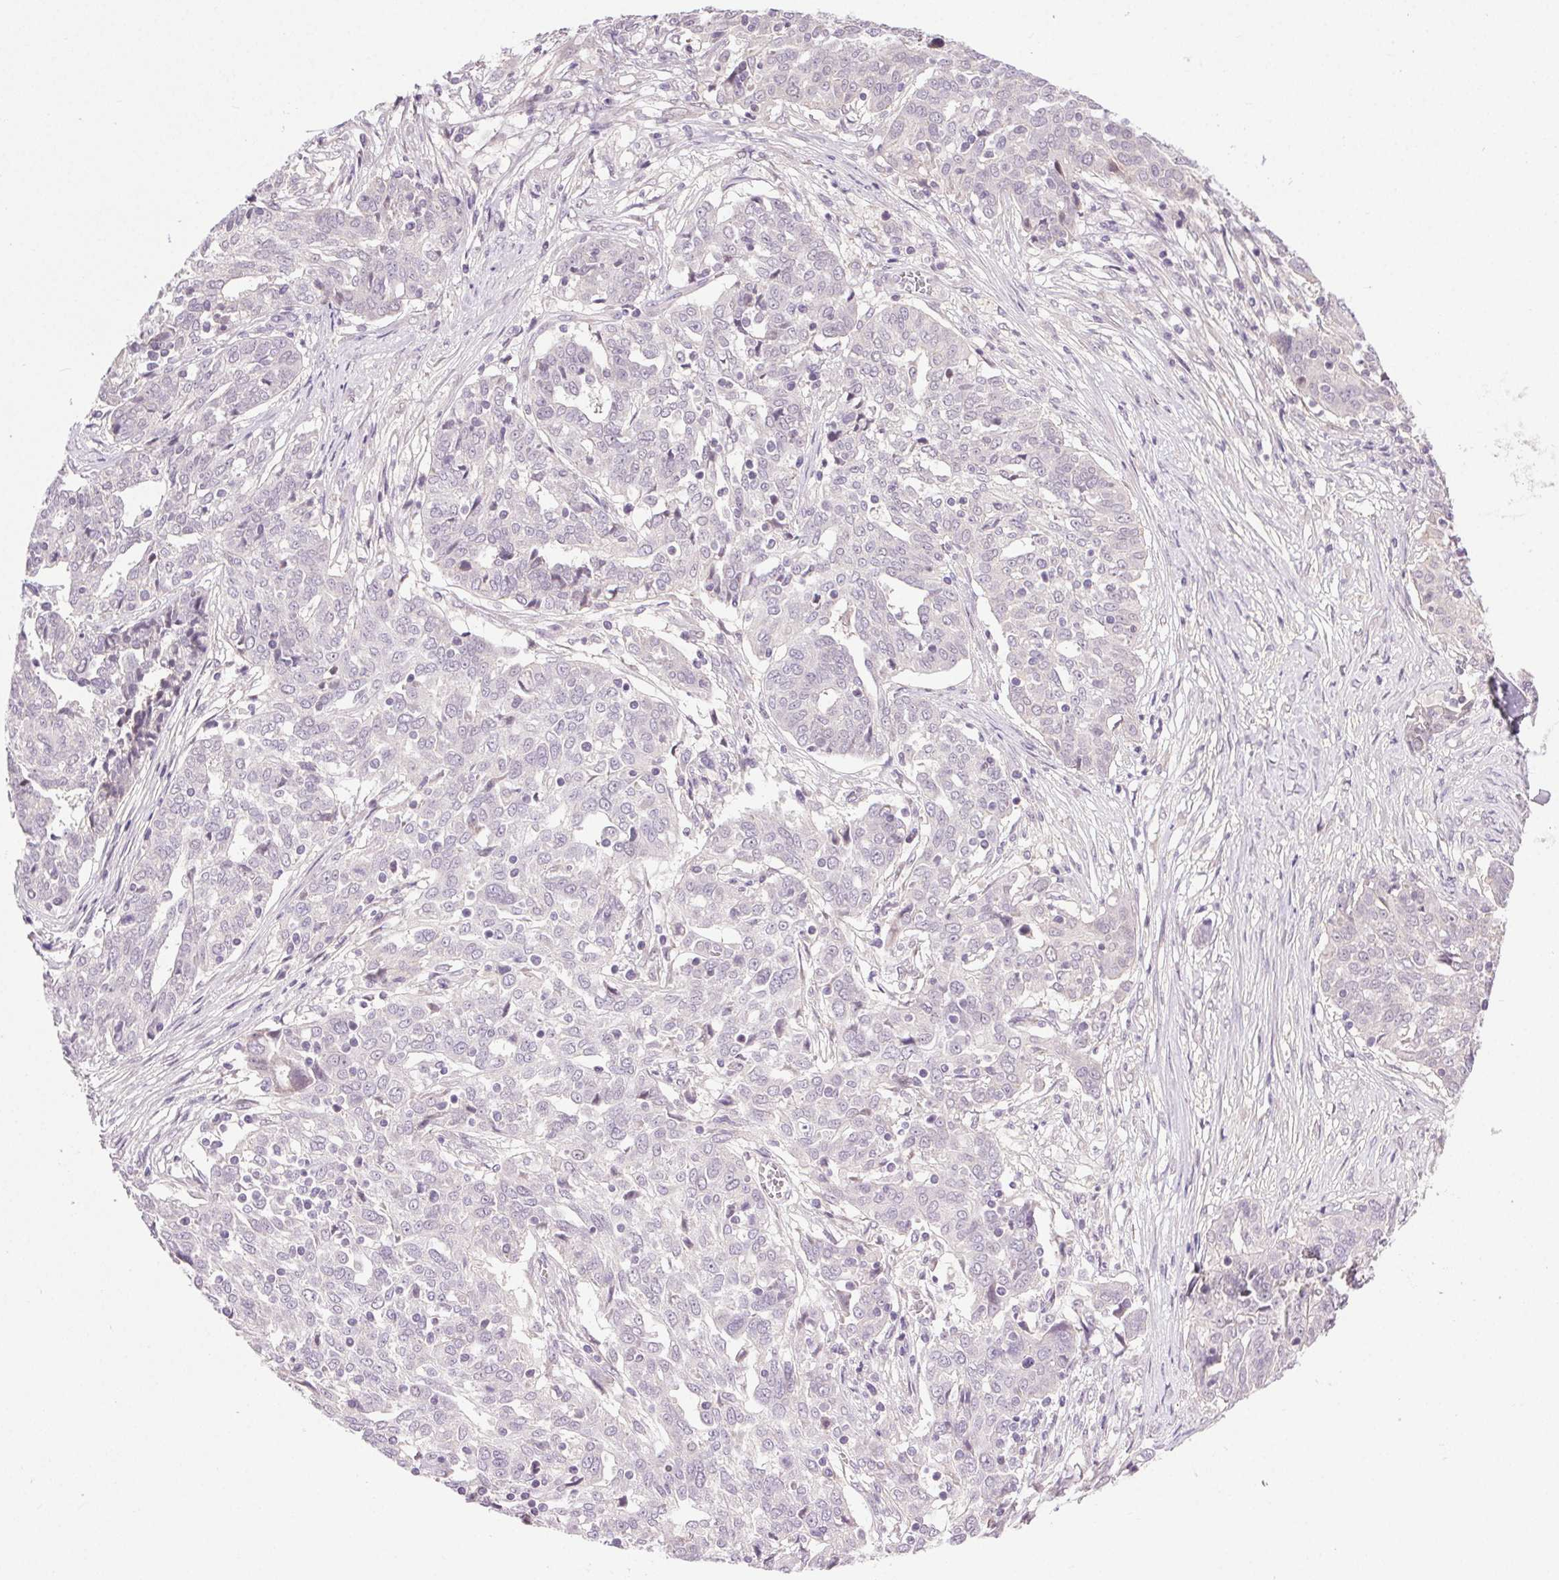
{"staining": {"intensity": "negative", "quantity": "none", "location": "none"}, "tissue": "ovarian cancer", "cell_type": "Tumor cells", "image_type": "cancer", "snomed": [{"axis": "morphology", "description": "Cystadenocarcinoma, serous, NOS"}, {"axis": "topography", "description": "Ovary"}], "caption": "IHC of ovarian serous cystadenocarcinoma demonstrates no expression in tumor cells. The staining was performed using DAB (3,3'-diaminobenzidine) to visualize the protein expression in brown, while the nuclei were stained in blue with hematoxylin (Magnification: 20x).", "gene": "SYT11", "patient": {"sex": "female", "age": 67}}